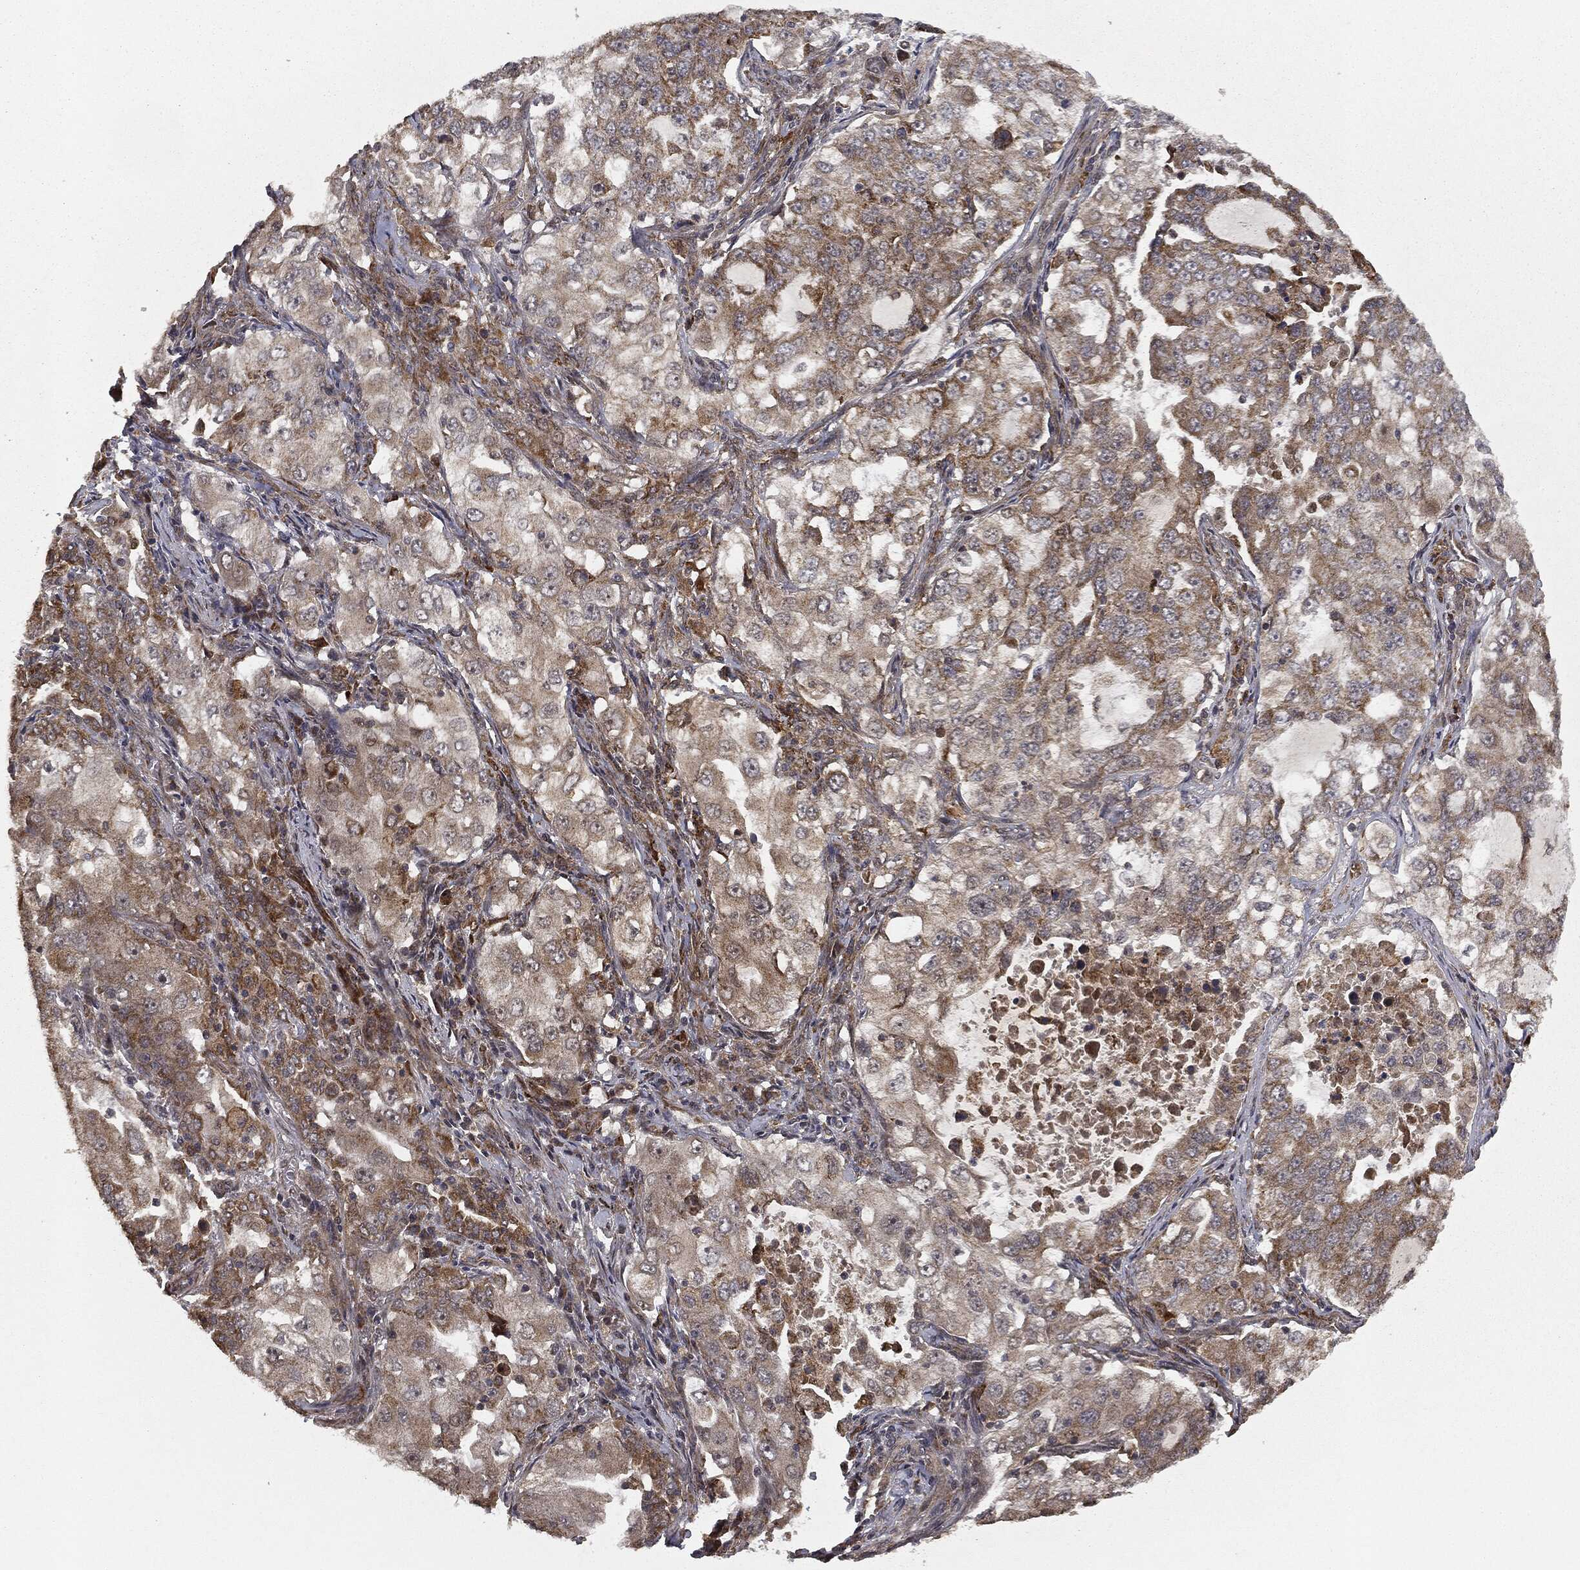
{"staining": {"intensity": "moderate", "quantity": "<25%", "location": "cytoplasmic/membranous"}, "tissue": "lung cancer", "cell_type": "Tumor cells", "image_type": "cancer", "snomed": [{"axis": "morphology", "description": "Adenocarcinoma, NOS"}, {"axis": "topography", "description": "Lung"}], "caption": "The histopathology image exhibits a brown stain indicating the presence of a protein in the cytoplasmic/membranous of tumor cells in lung cancer (adenocarcinoma). (DAB (3,3'-diaminobenzidine) IHC with brightfield microscopy, high magnification).", "gene": "MIER2", "patient": {"sex": "female", "age": 61}}